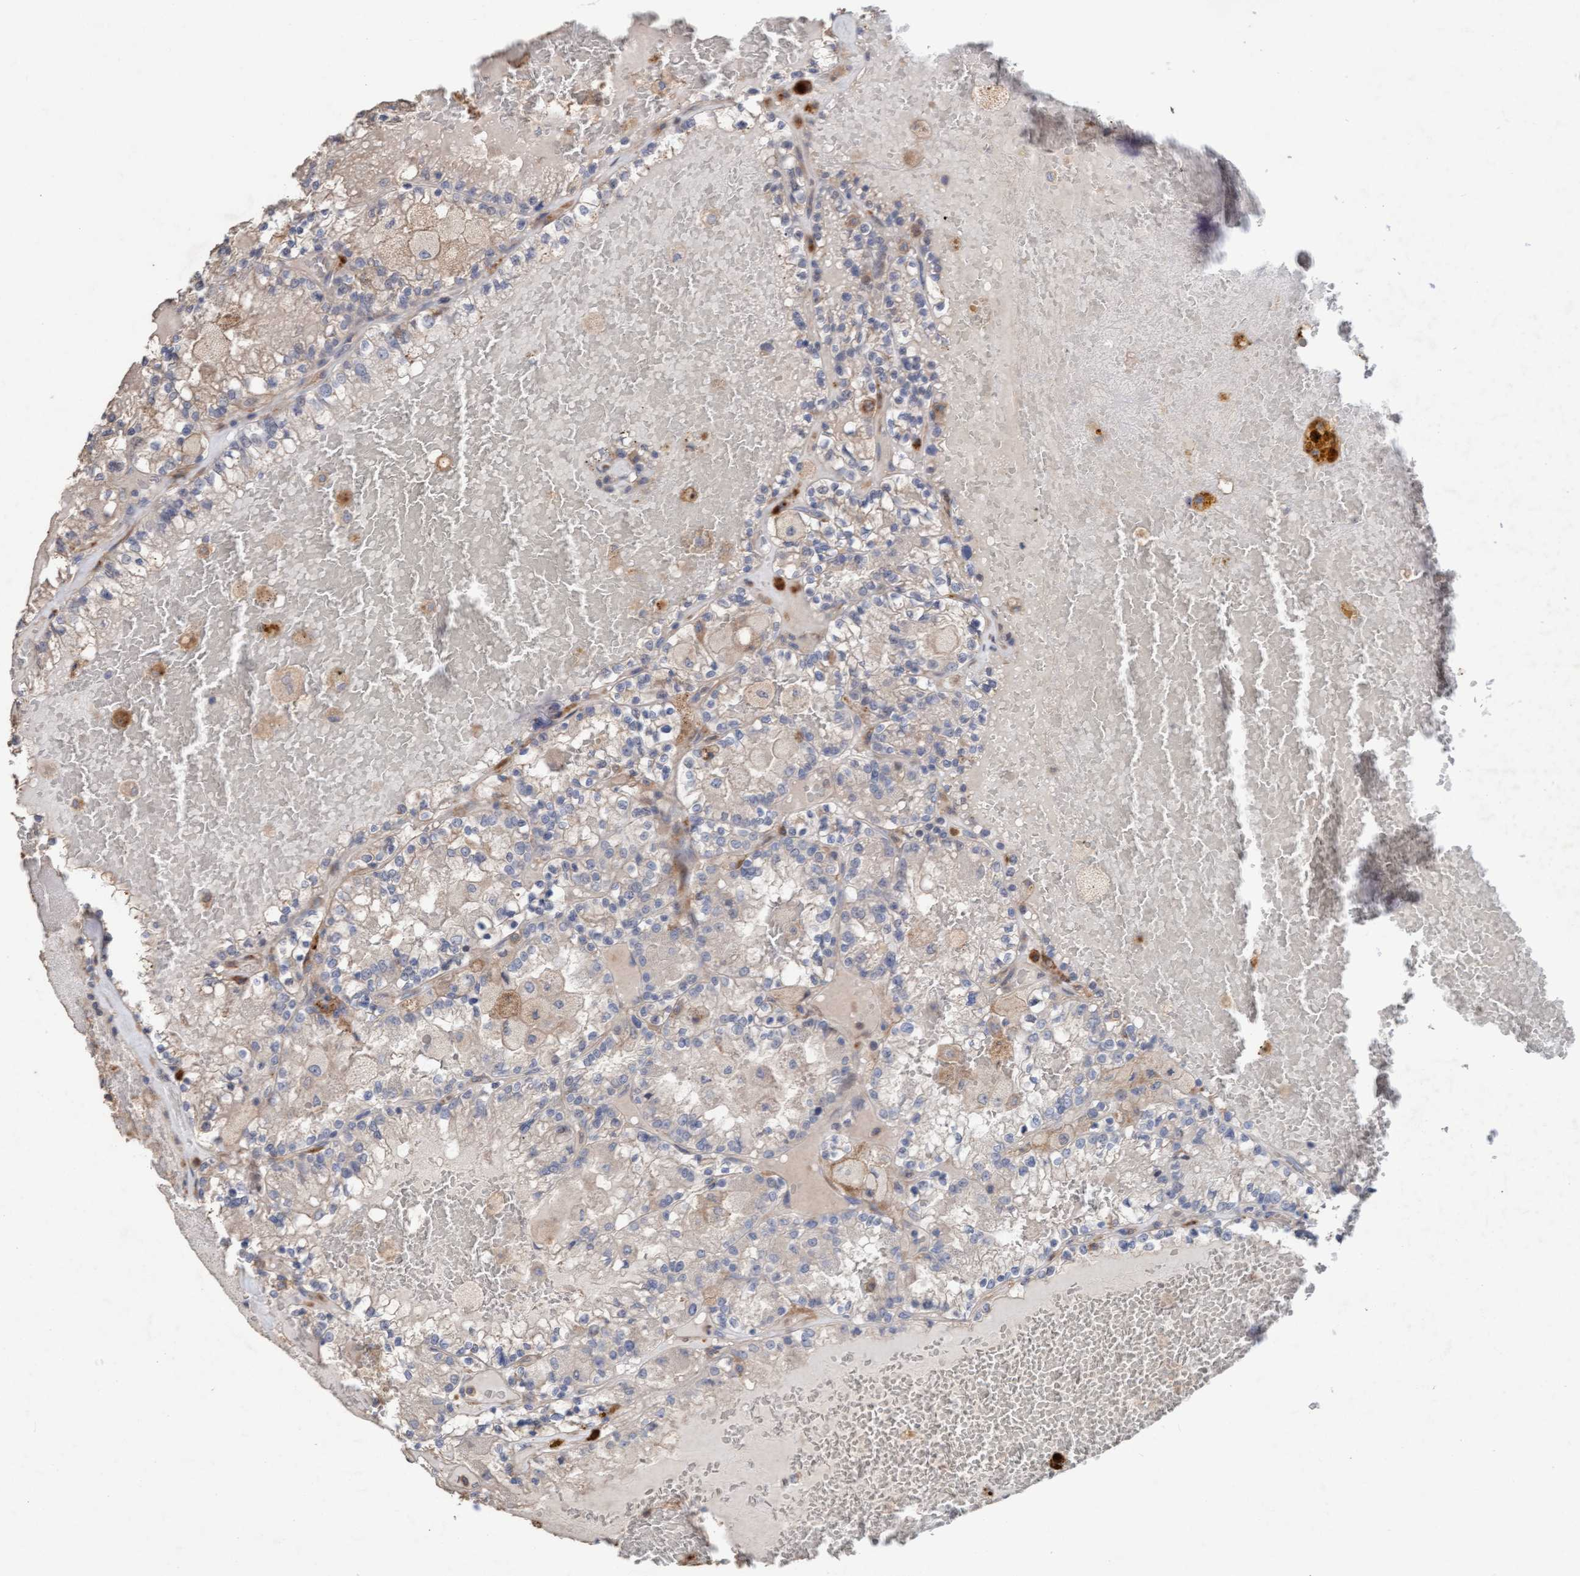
{"staining": {"intensity": "negative", "quantity": "none", "location": "none"}, "tissue": "renal cancer", "cell_type": "Tumor cells", "image_type": "cancer", "snomed": [{"axis": "morphology", "description": "Adenocarcinoma, NOS"}, {"axis": "topography", "description": "Kidney"}], "caption": "This is an immunohistochemistry histopathology image of human adenocarcinoma (renal). There is no staining in tumor cells.", "gene": "LONRF1", "patient": {"sex": "female", "age": 56}}